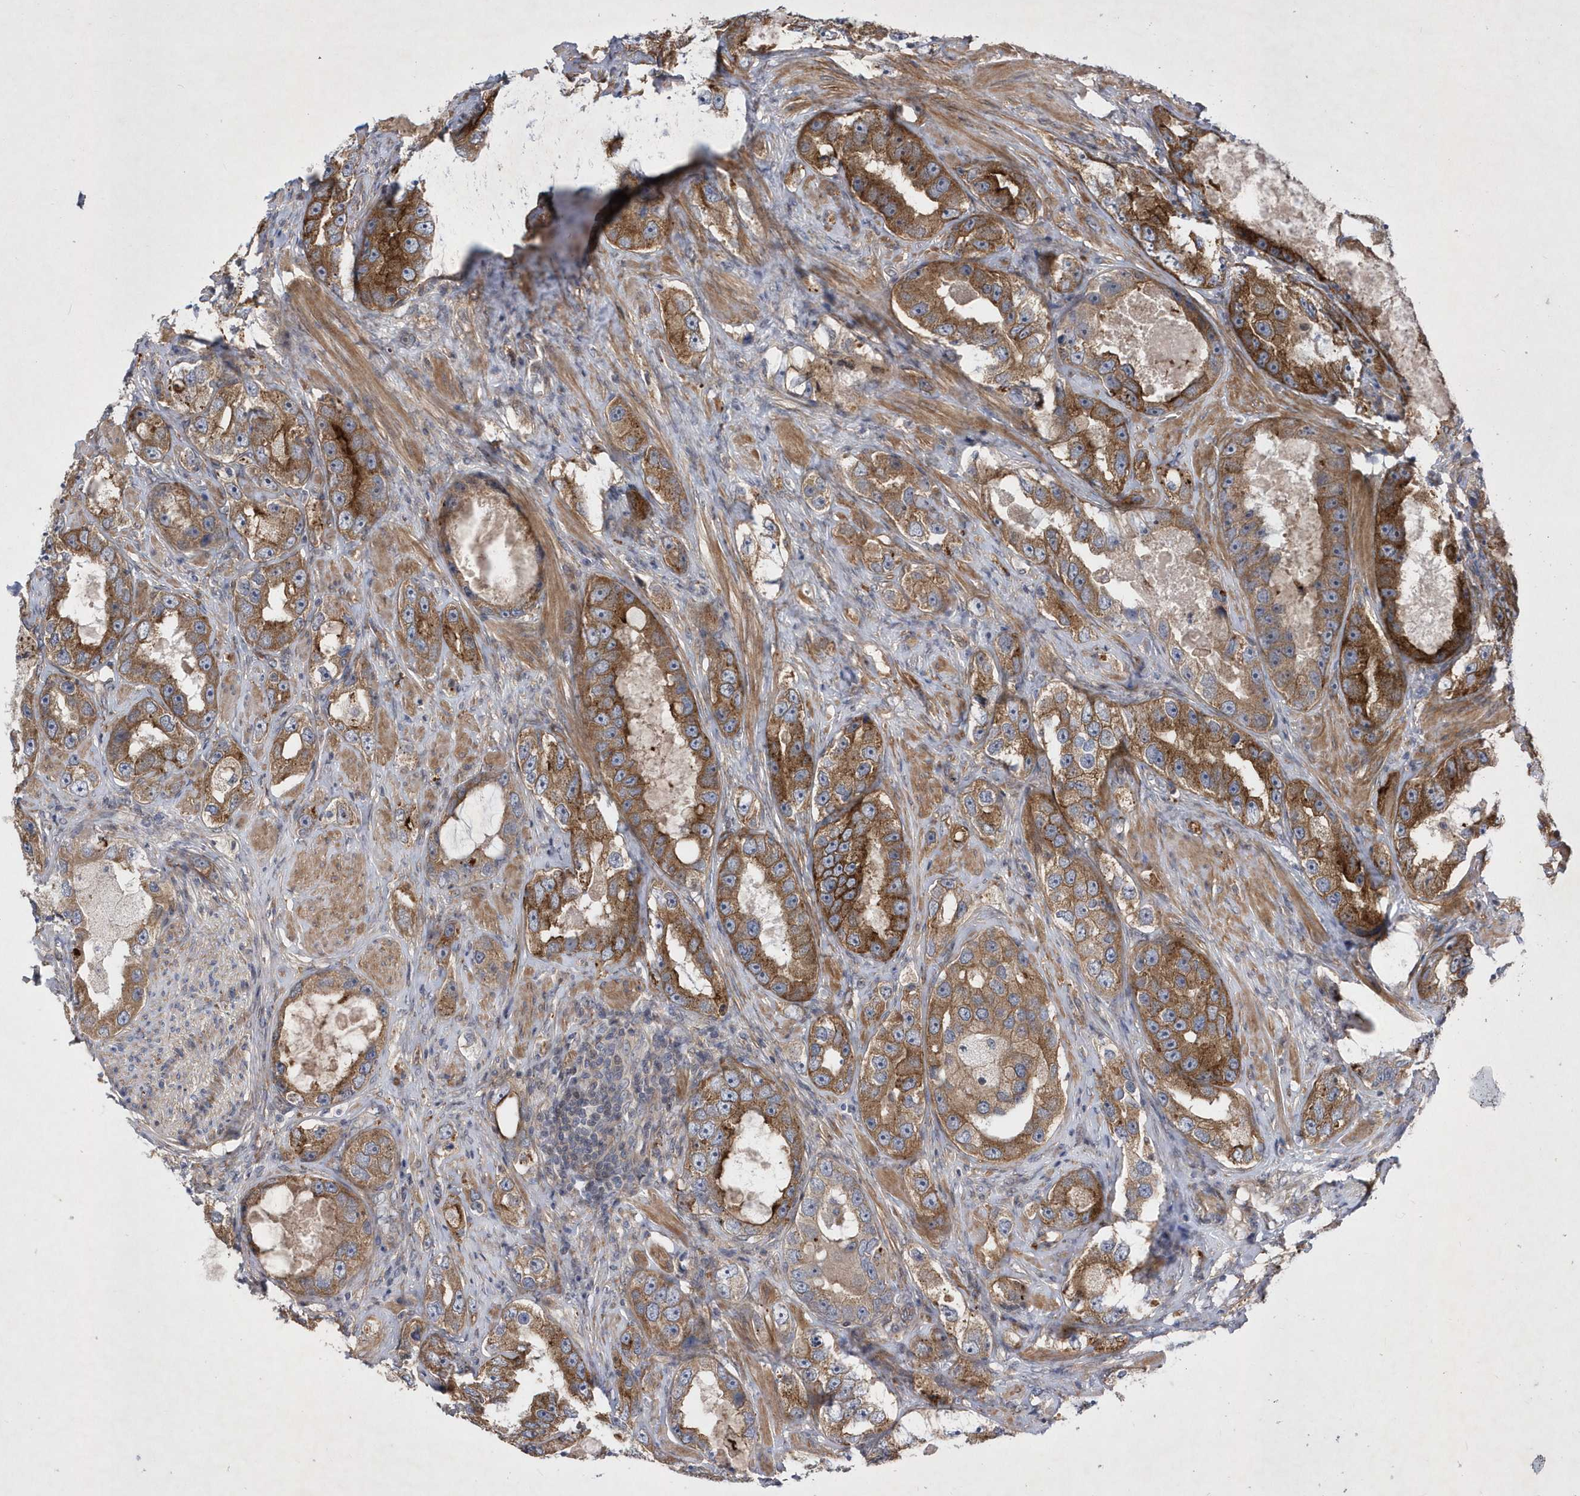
{"staining": {"intensity": "moderate", "quantity": ">75%", "location": "cytoplasmic/membranous"}, "tissue": "prostate cancer", "cell_type": "Tumor cells", "image_type": "cancer", "snomed": [{"axis": "morphology", "description": "Adenocarcinoma, High grade"}, {"axis": "topography", "description": "Prostate"}], "caption": "Prostate adenocarcinoma (high-grade) stained for a protein (brown) reveals moderate cytoplasmic/membranous positive staining in about >75% of tumor cells.", "gene": "LONRF2", "patient": {"sex": "male", "age": 63}}